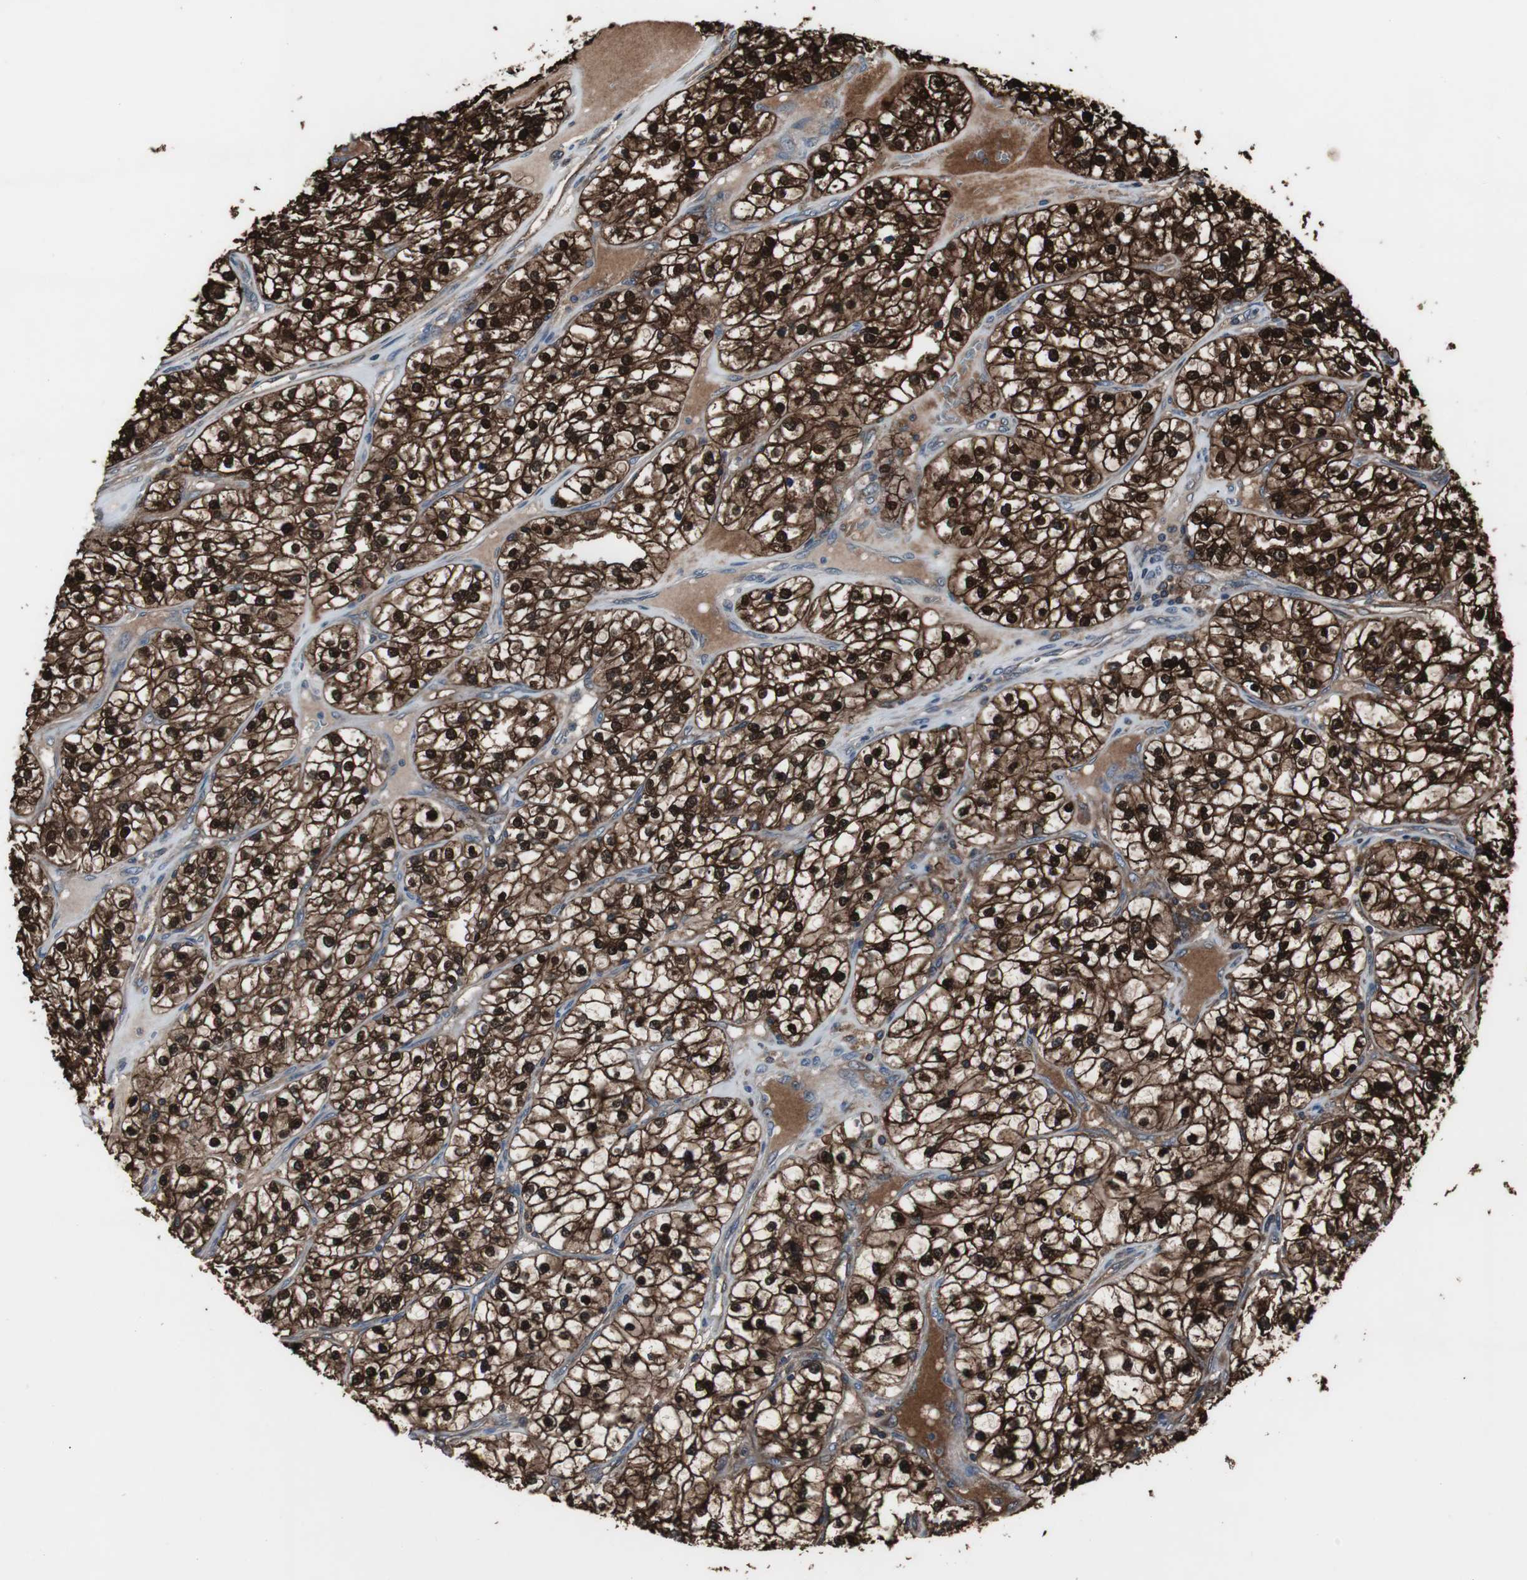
{"staining": {"intensity": "strong", "quantity": ">75%", "location": "cytoplasmic/membranous,nuclear"}, "tissue": "renal cancer", "cell_type": "Tumor cells", "image_type": "cancer", "snomed": [{"axis": "morphology", "description": "Adenocarcinoma, NOS"}, {"axis": "topography", "description": "Kidney"}], "caption": "The histopathology image displays immunohistochemical staining of renal adenocarcinoma. There is strong cytoplasmic/membranous and nuclear staining is present in about >75% of tumor cells. (DAB IHC, brown staining for protein, blue staining for nuclei).", "gene": "ZSCAN22", "patient": {"sex": "female", "age": 57}}